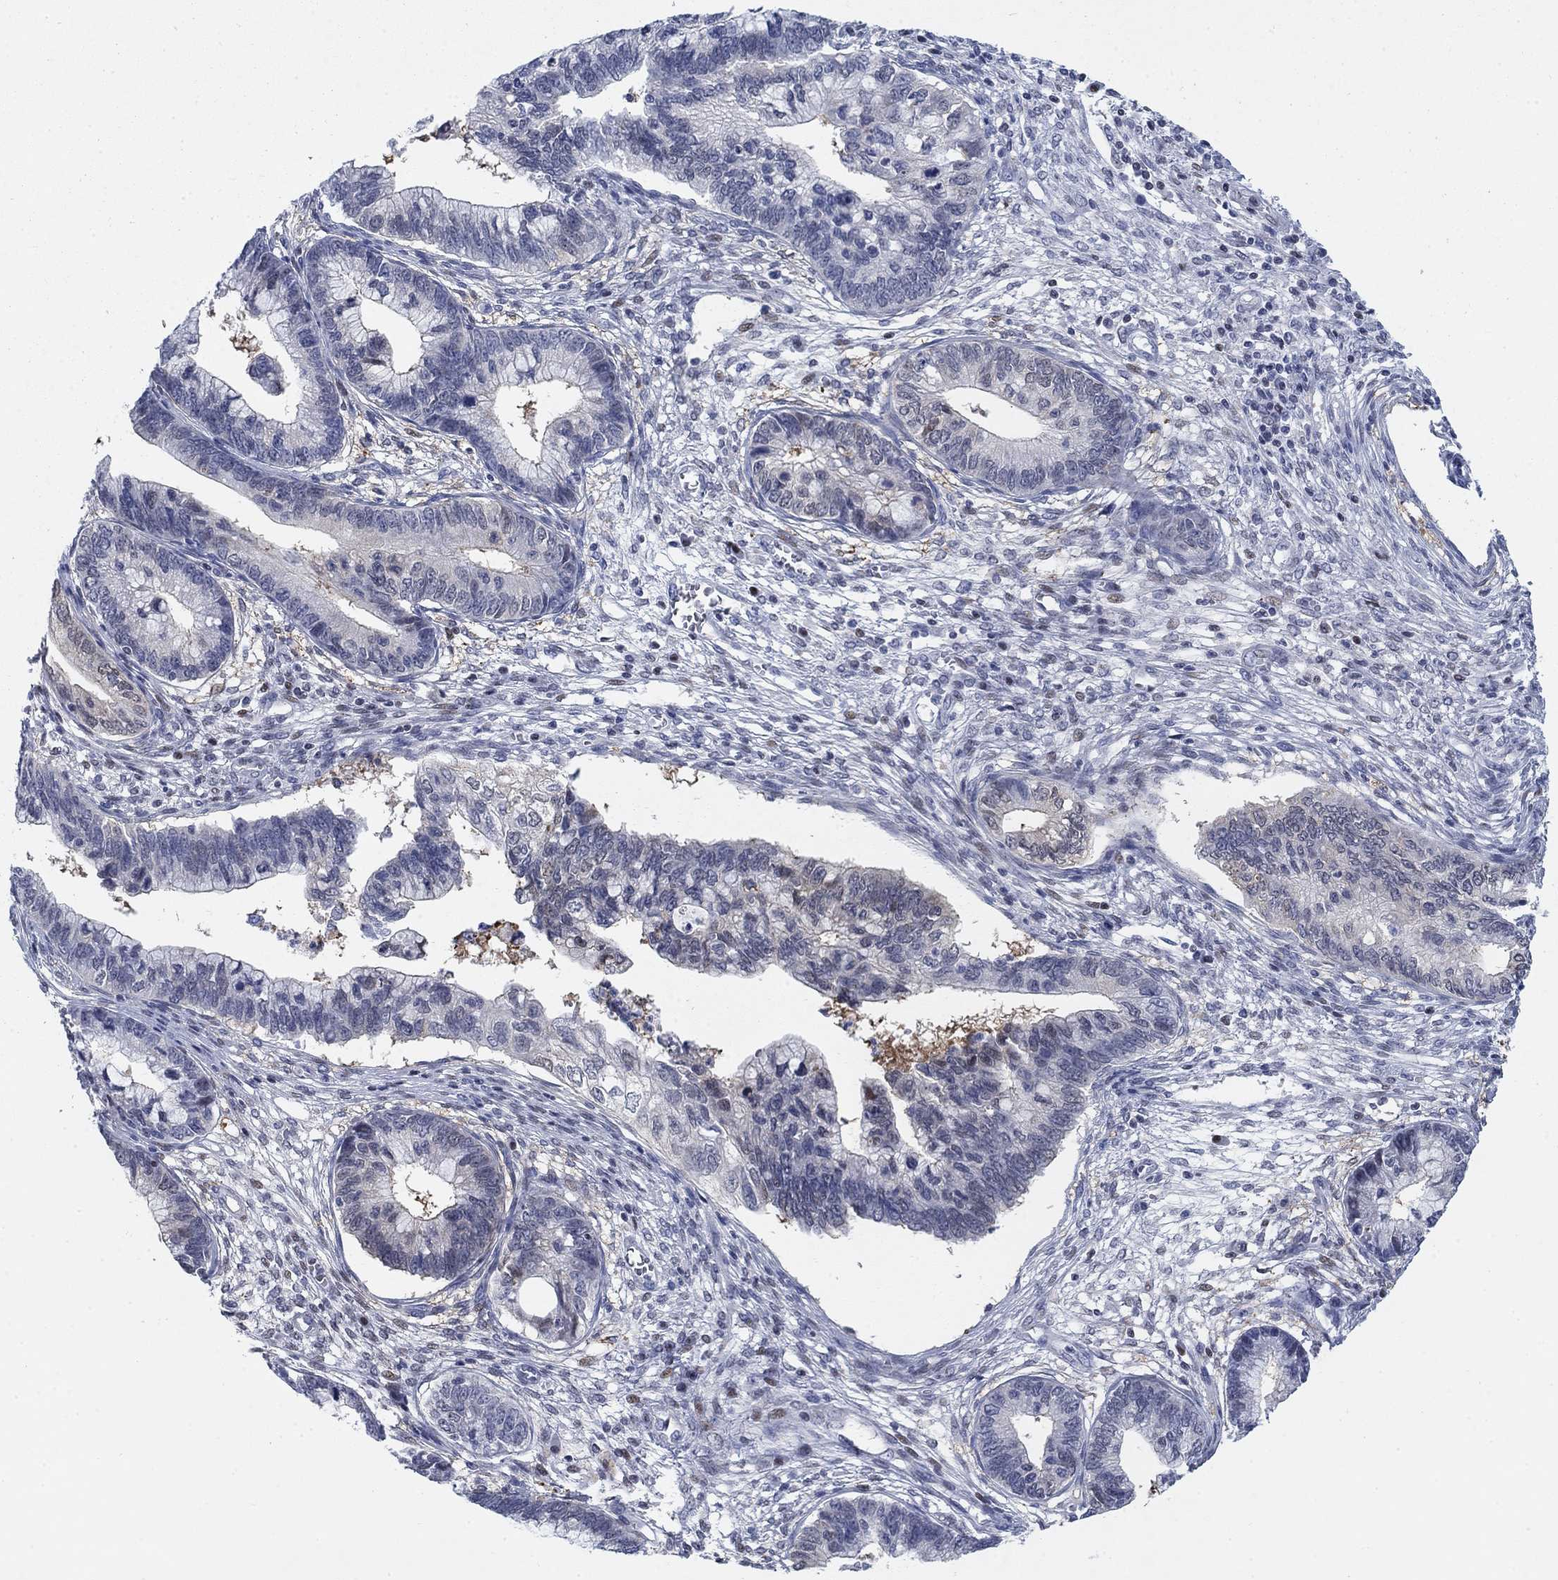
{"staining": {"intensity": "negative", "quantity": "none", "location": "none"}, "tissue": "cervical cancer", "cell_type": "Tumor cells", "image_type": "cancer", "snomed": [{"axis": "morphology", "description": "Adenocarcinoma, NOS"}, {"axis": "topography", "description": "Cervix"}], "caption": "Protein analysis of cervical adenocarcinoma reveals no significant positivity in tumor cells.", "gene": "MYO3A", "patient": {"sex": "female", "age": 44}}